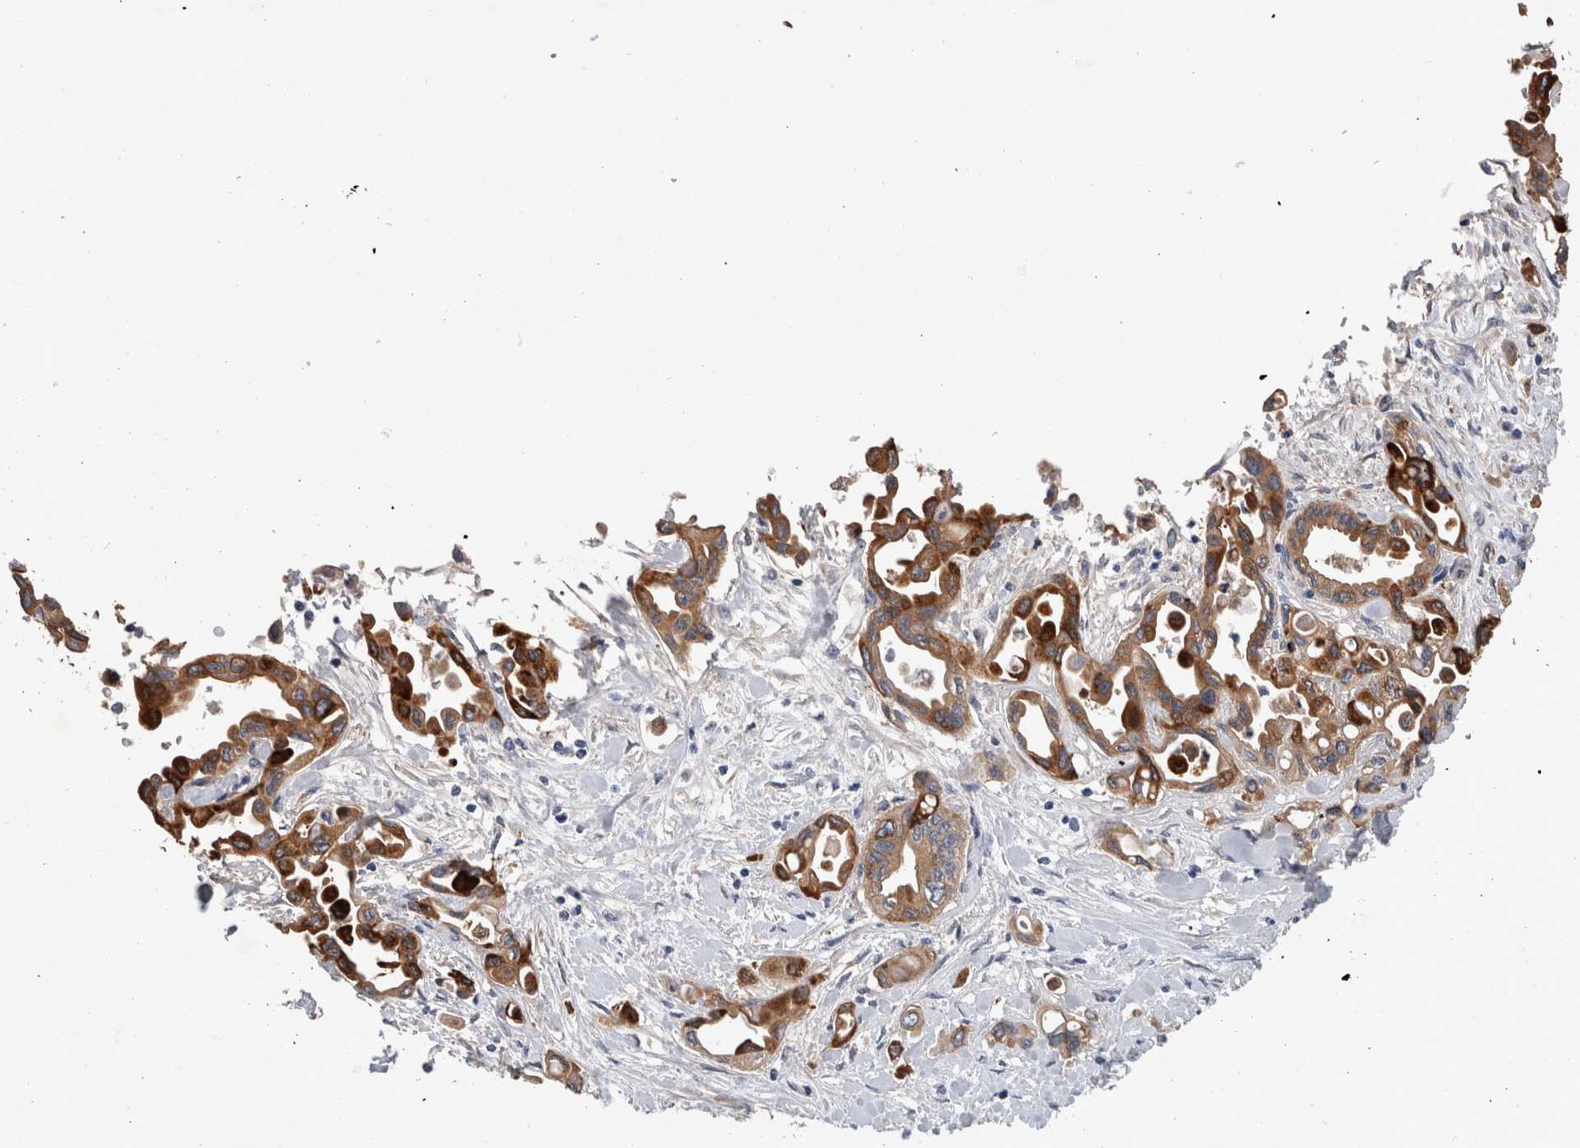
{"staining": {"intensity": "strong", "quantity": "25%-75%", "location": "cytoplasmic/membranous"}, "tissue": "pancreatic cancer", "cell_type": "Tumor cells", "image_type": "cancer", "snomed": [{"axis": "morphology", "description": "Adenocarcinoma, NOS"}, {"axis": "topography", "description": "Pancreas"}], "caption": "An immunohistochemistry histopathology image of tumor tissue is shown. Protein staining in brown labels strong cytoplasmic/membranous positivity in pancreatic cancer (adenocarcinoma) within tumor cells.", "gene": "BCAM", "patient": {"sex": "female", "age": 57}}